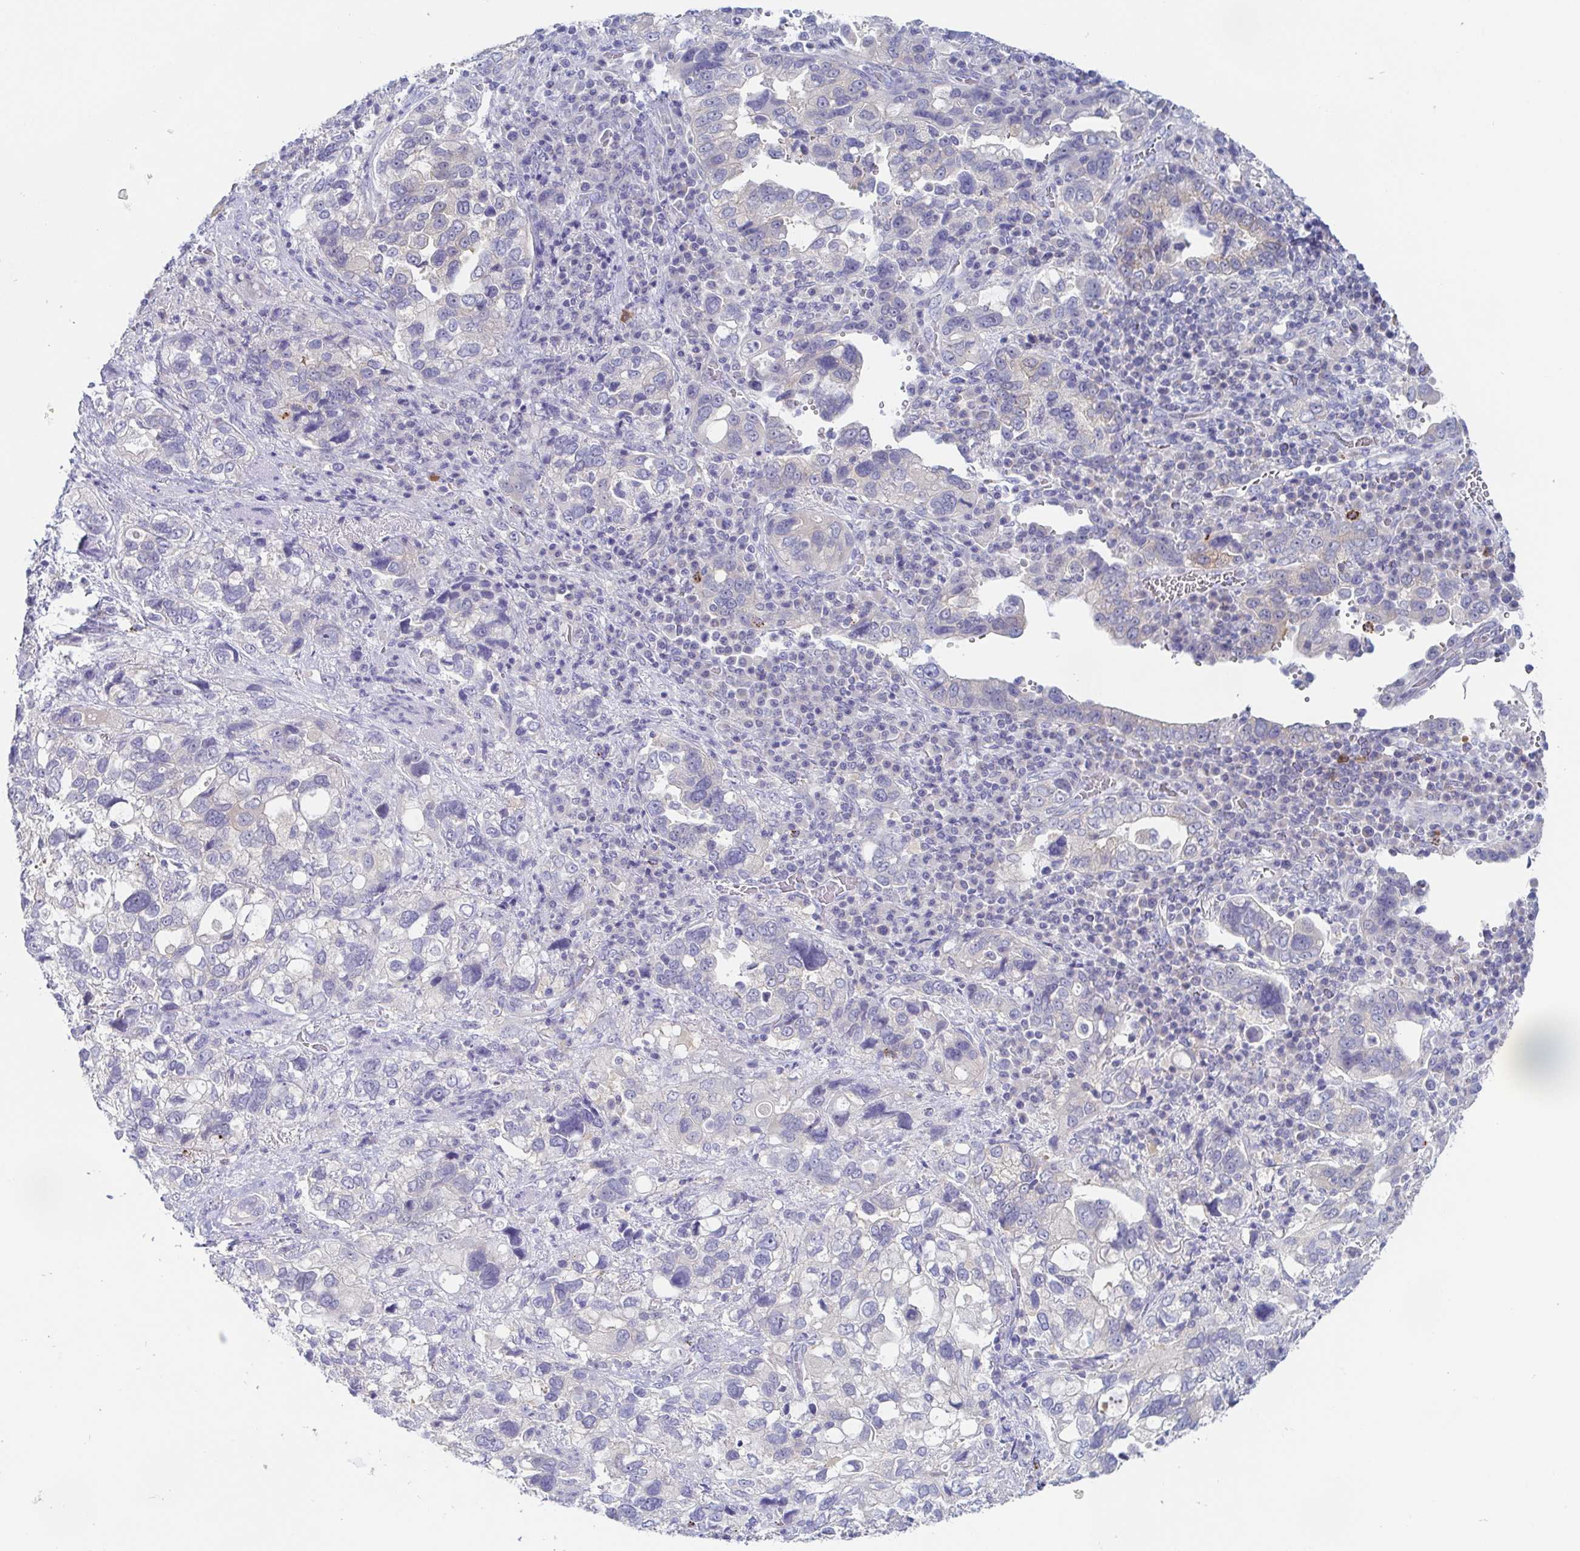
{"staining": {"intensity": "negative", "quantity": "none", "location": "none"}, "tissue": "stomach cancer", "cell_type": "Tumor cells", "image_type": "cancer", "snomed": [{"axis": "morphology", "description": "Adenocarcinoma, NOS"}, {"axis": "topography", "description": "Stomach, upper"}], "caption": "Human stomach adenocarcinoma stained for a protein using immunohistochemistry (IHC) reveals no expression in tumor cells.", "gene": "HTR2A", "patient": {"sex": "female", "age": 81}}